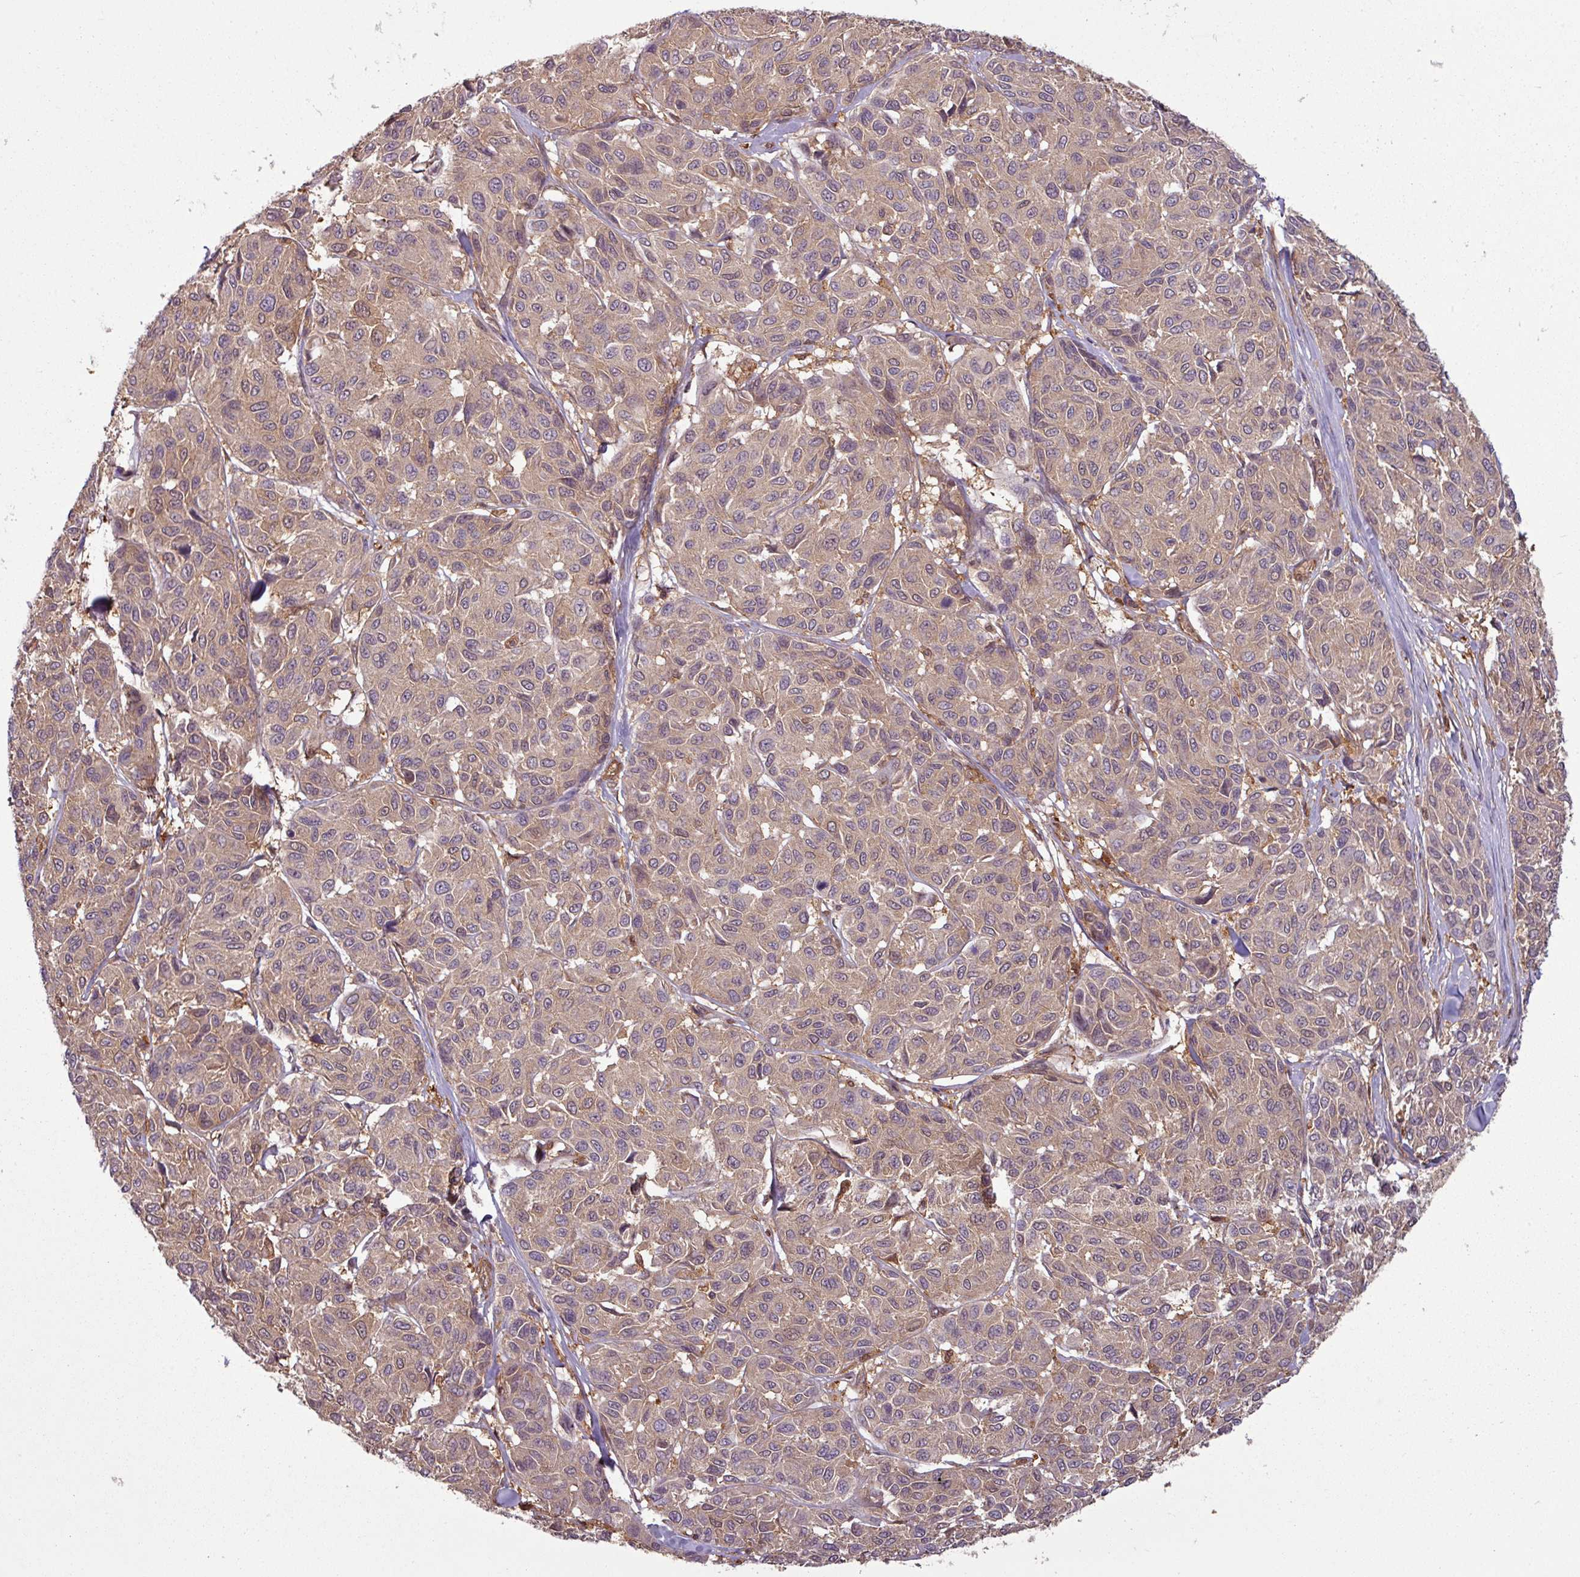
{"staining": {"intensity": "weak", "quantity": ">75%", "location": "cytoplasmic/membranous"}, "tissue": "melanoma", "cell_type": "Tumor cells", "image_type": "cancer", "snomed": [{"axis": "morphology", "description": "Malignant melanoma, NOS"}, {"axis": "topography", "description": "Skin"}], "caption": "Immunohistochemistry (DAB (3,3'-diaminobenzidine)) staining of human melanoma exhibits weak cytoplasmic/membranous protein positivity in approximately >75% of tumor cells. (DAB IHC with brightfield microscopy, high magnification).", "gene": "SH3BGRL", "patient": {"sex": "female", "age": 66}}